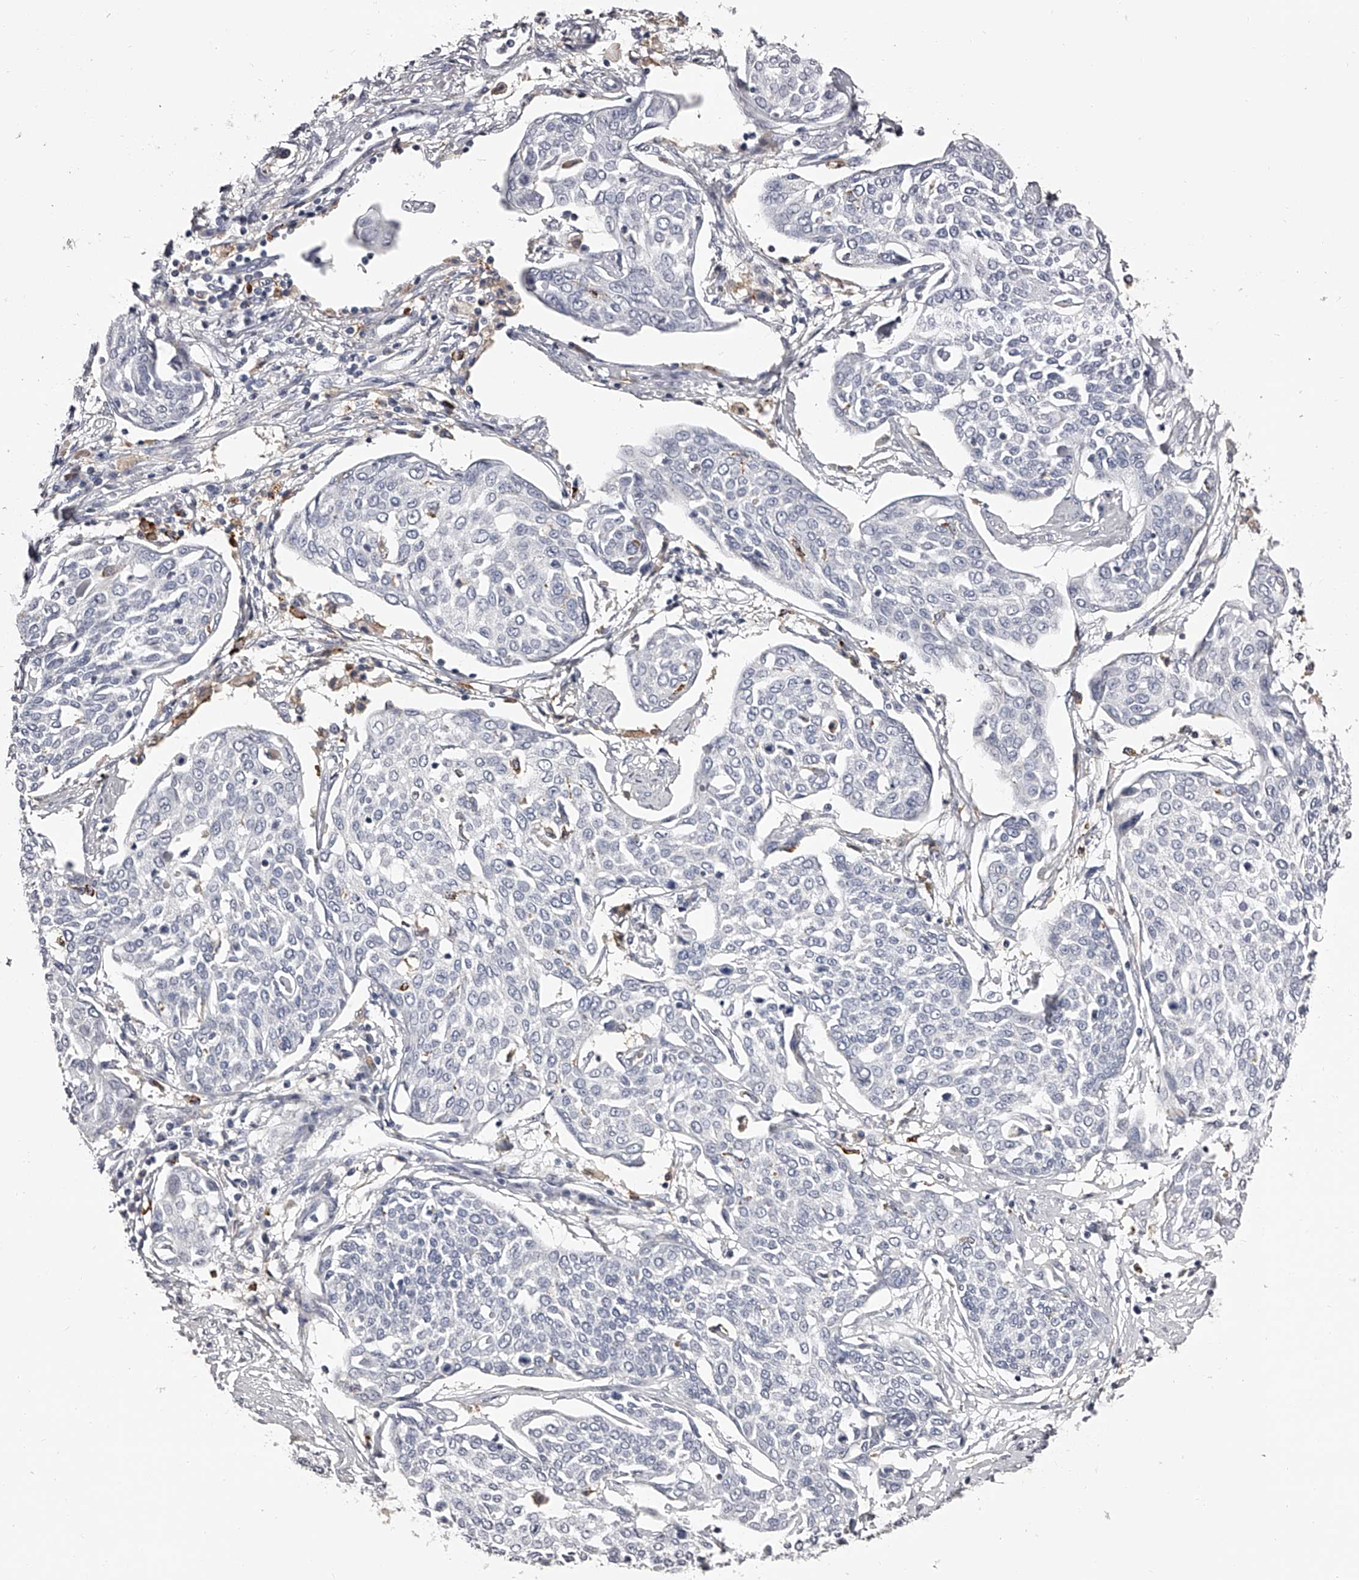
{"staining": {"intensity": "negative", "quantity": "none", "location": "none"}, "tissue": "cervical cancer", "cell_type": "Tumor cells", "image_type": "cancer", "snomed": [{"axis": "morphology", "description": "Squamous cell carcinoma, NOS"}, {"axis": "topography", "description": "Cervix"}], "caption": "Micrograph shows no significant protein expression in tumor cells of squamous cell carcinoma (cervical).", "gene": "PACSIN1", "patient": {"sex": "female", "age": 34}}